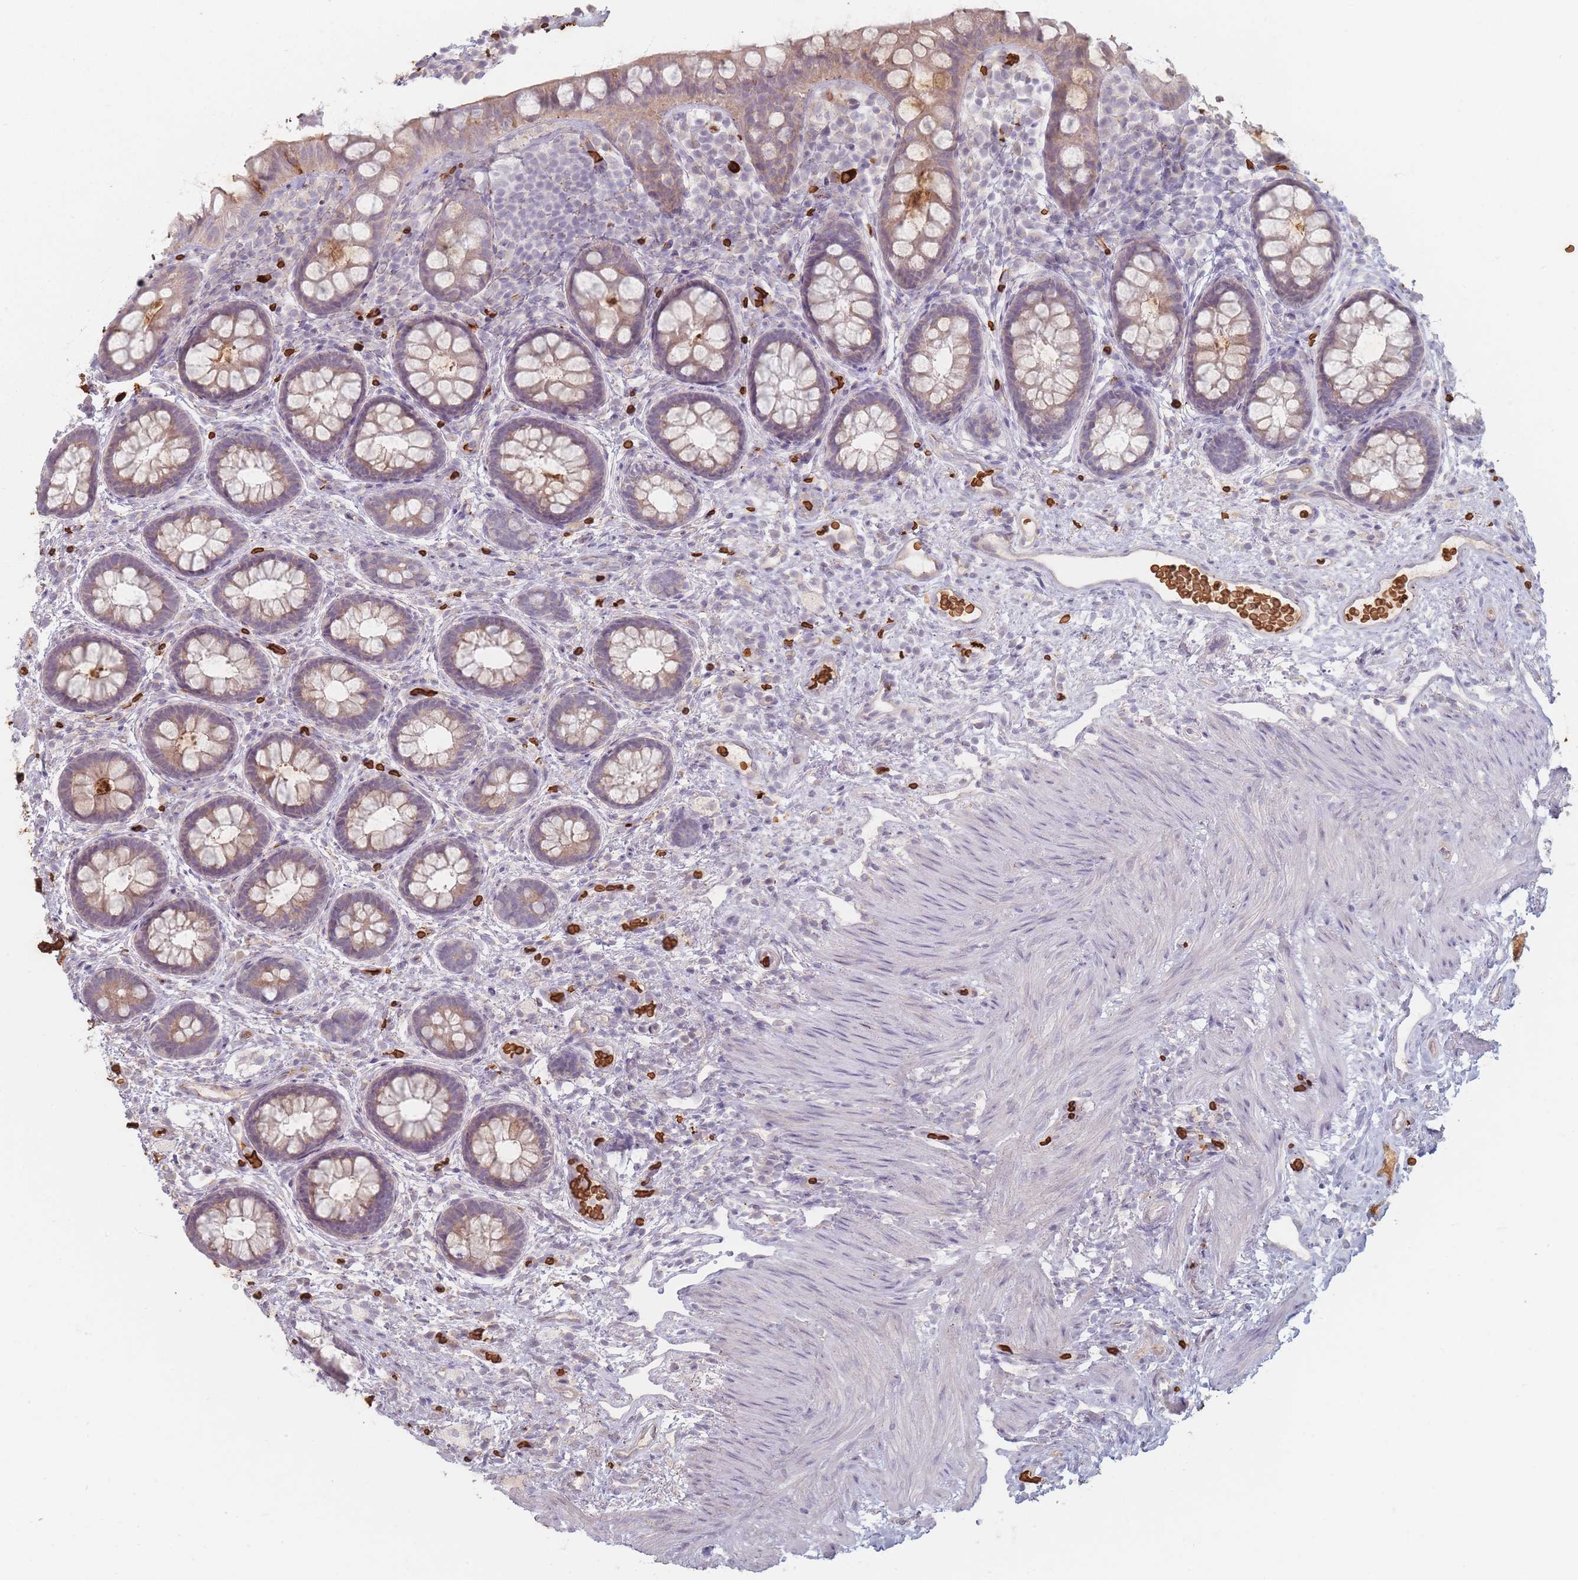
{"staining": {"intensity": "weak", "quantity": "25%-75%", "location": "cytoplasmic/membranous"}, "tissue": "rectum", "cell_type": "Glandular cells", "image_type": "normal", "snomed": [{"axis": "morphology", "description": "Normal tissue, NOS"}, {"axis": "topography", "description": "Rectum"}, {"axis": "topography", "description": "Peripheral nerve tissue"}], "caption": "A micrograph showing weak cytoplasmic/membranous positivity in about 25%-75% of glandular cells in unremarkable rectum, as visualized by brown immunohistochemical staining.", "gene": "SLC2A6", "patient": {"sex": "female", "age": 69}}